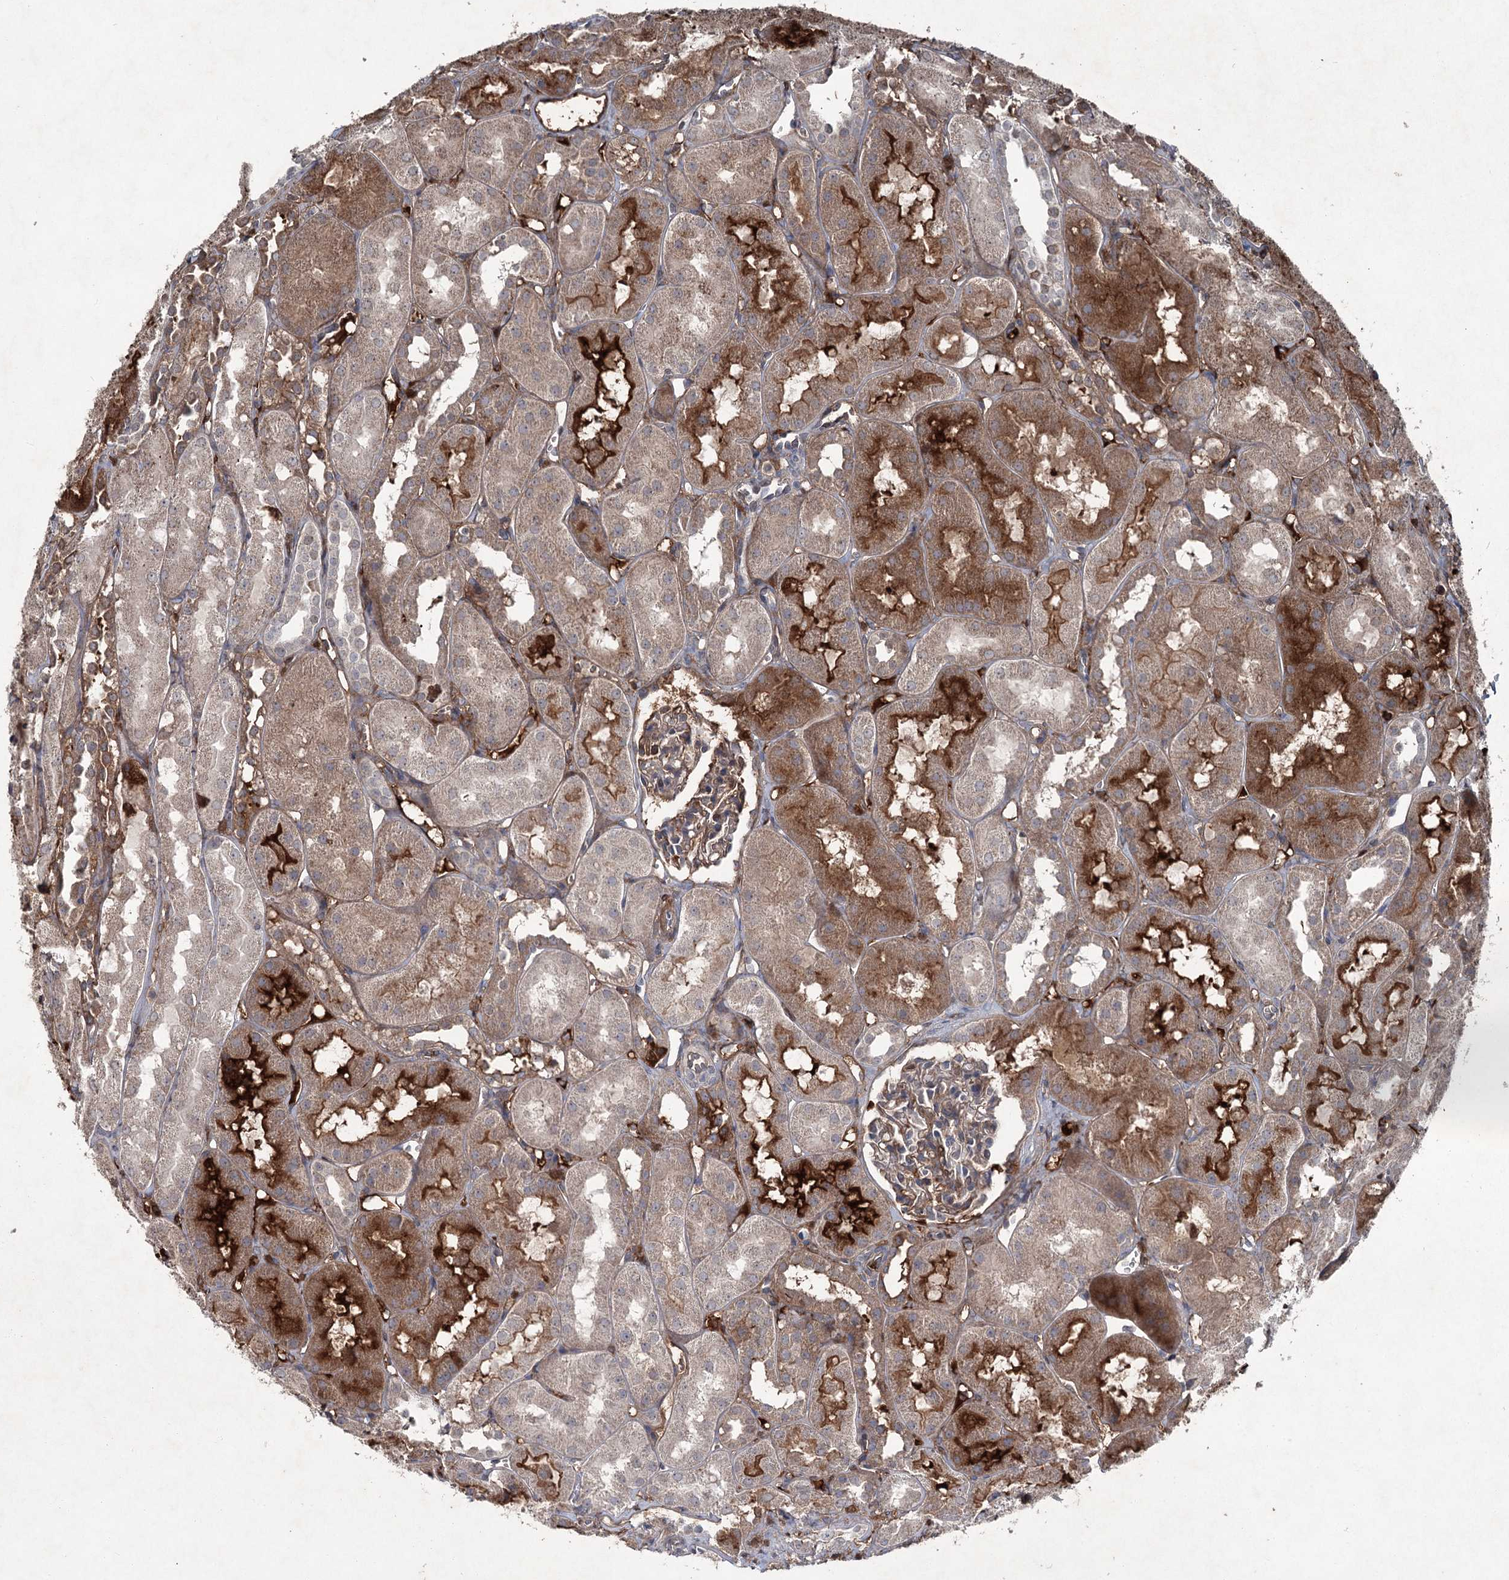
{"staining": {"intensity": "moderate", "quantity": "25%-75%", "location": "cytoplasmic/membranous"}, "tissue": "kidney", "cell_type": "Cells in glomeruli", "image_type": "normal", "snomed": [{"axis": "morphology", "description": "Normal tissue, NOS"}, {"axis": "topography", "description": "Kidney"}, {"axis": "topography", "description": "Urinary bladder"}], "caption": "Kidney stained with immunohistochemistry reveals moderate cytoplasmic/membranous staining in about 25%-75% of cells in glomeruli.", "gene": "PGLYRP2", "patient": {"sex": "male", "age": 16}}